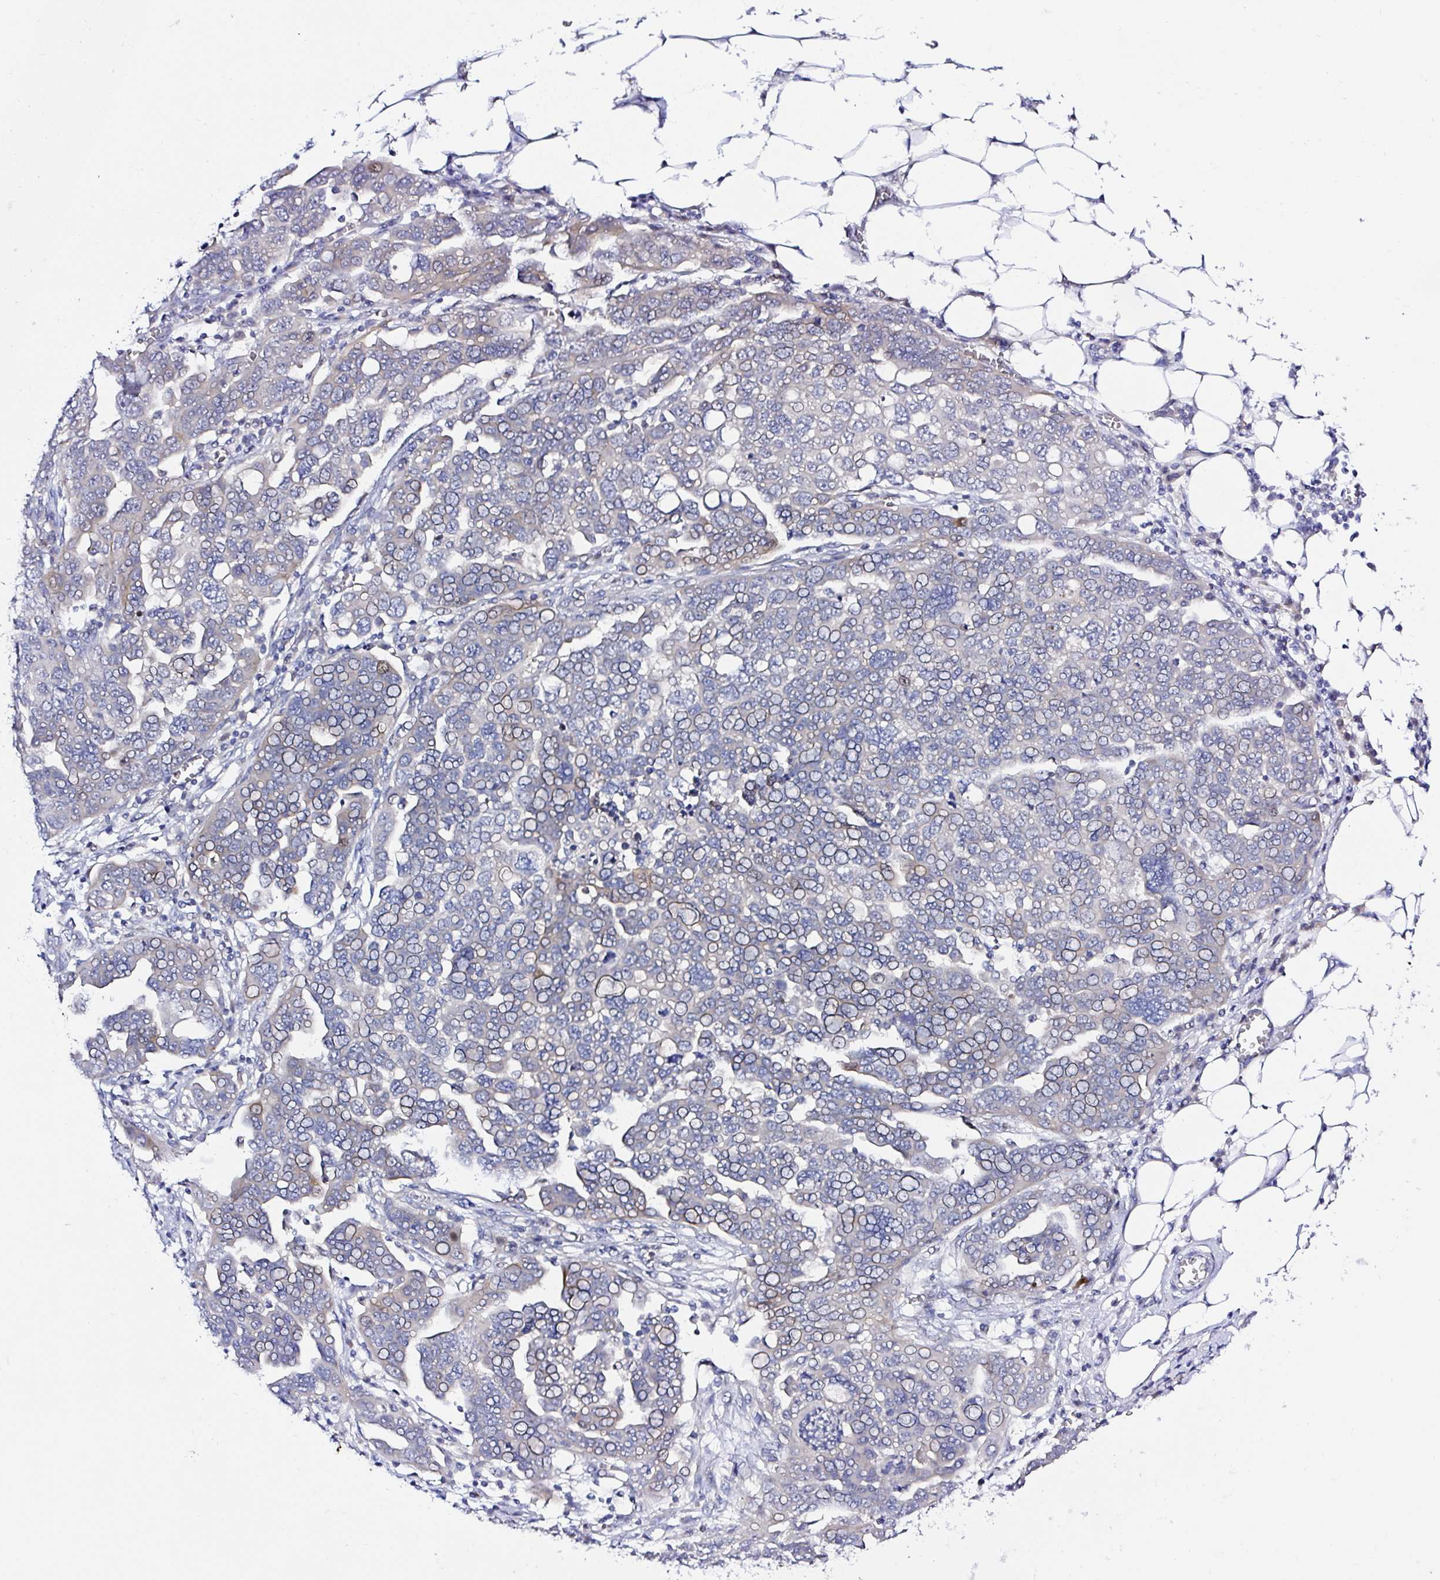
{"staining": {"intensity": "weak", "quantity": "<25%", "location": "cytoplasmic/membranous"}, "tissue": "ovarian cancer", "cell_type": "Tumor cells", "image_type": "cancer", "snomed": [{"axis": "morphology", "description": "Cystadenocarcinoma, serous, NOS"}, {"axis": "topography", "description": "Ovary"}], "caption": "An immunohistochemistry (IHC) histopathology image of ovarian cancer is shown. There is no staining in tumor cells of ovarian cancer.", "gene": "DEPDC5", "patient": {"sex": "female", "age": 59}}